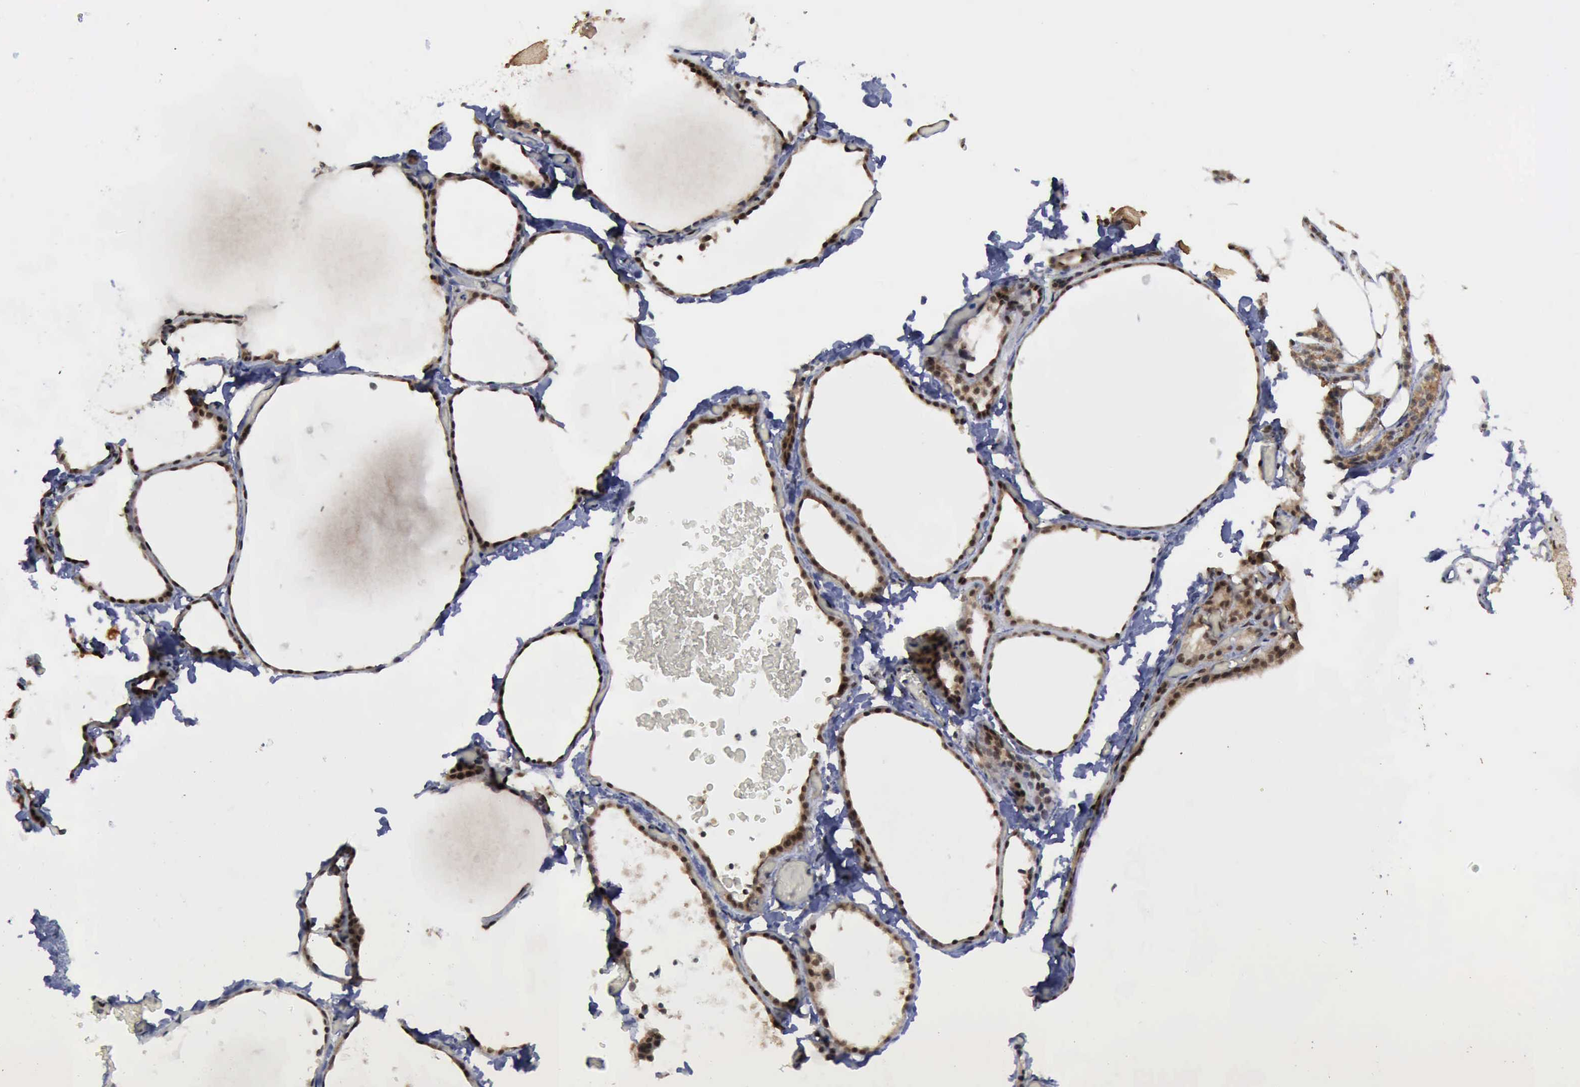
{"staining": {"intensity": "moderate", "quantity": ">75%", "location": "cytoplasmic/membranous,nuclear"}, "tissue": "thyroid gland", "cell_type": "Glandular cells", "image_type": "normal", "snomed": [{"axis": "morphology", "description": "Normal tissue, NOS"}, {"axis": "topography", "description": "Thyroid gland"}], "caption": "About >75% of glandular cells in benign thyroid gland display moderate cytoplasmic/membranous,nuclear protein expression as visualized by brown immunohistochemical staining.", "gene": "RTCB", "patient": {"sex": "female", "age": 22}}